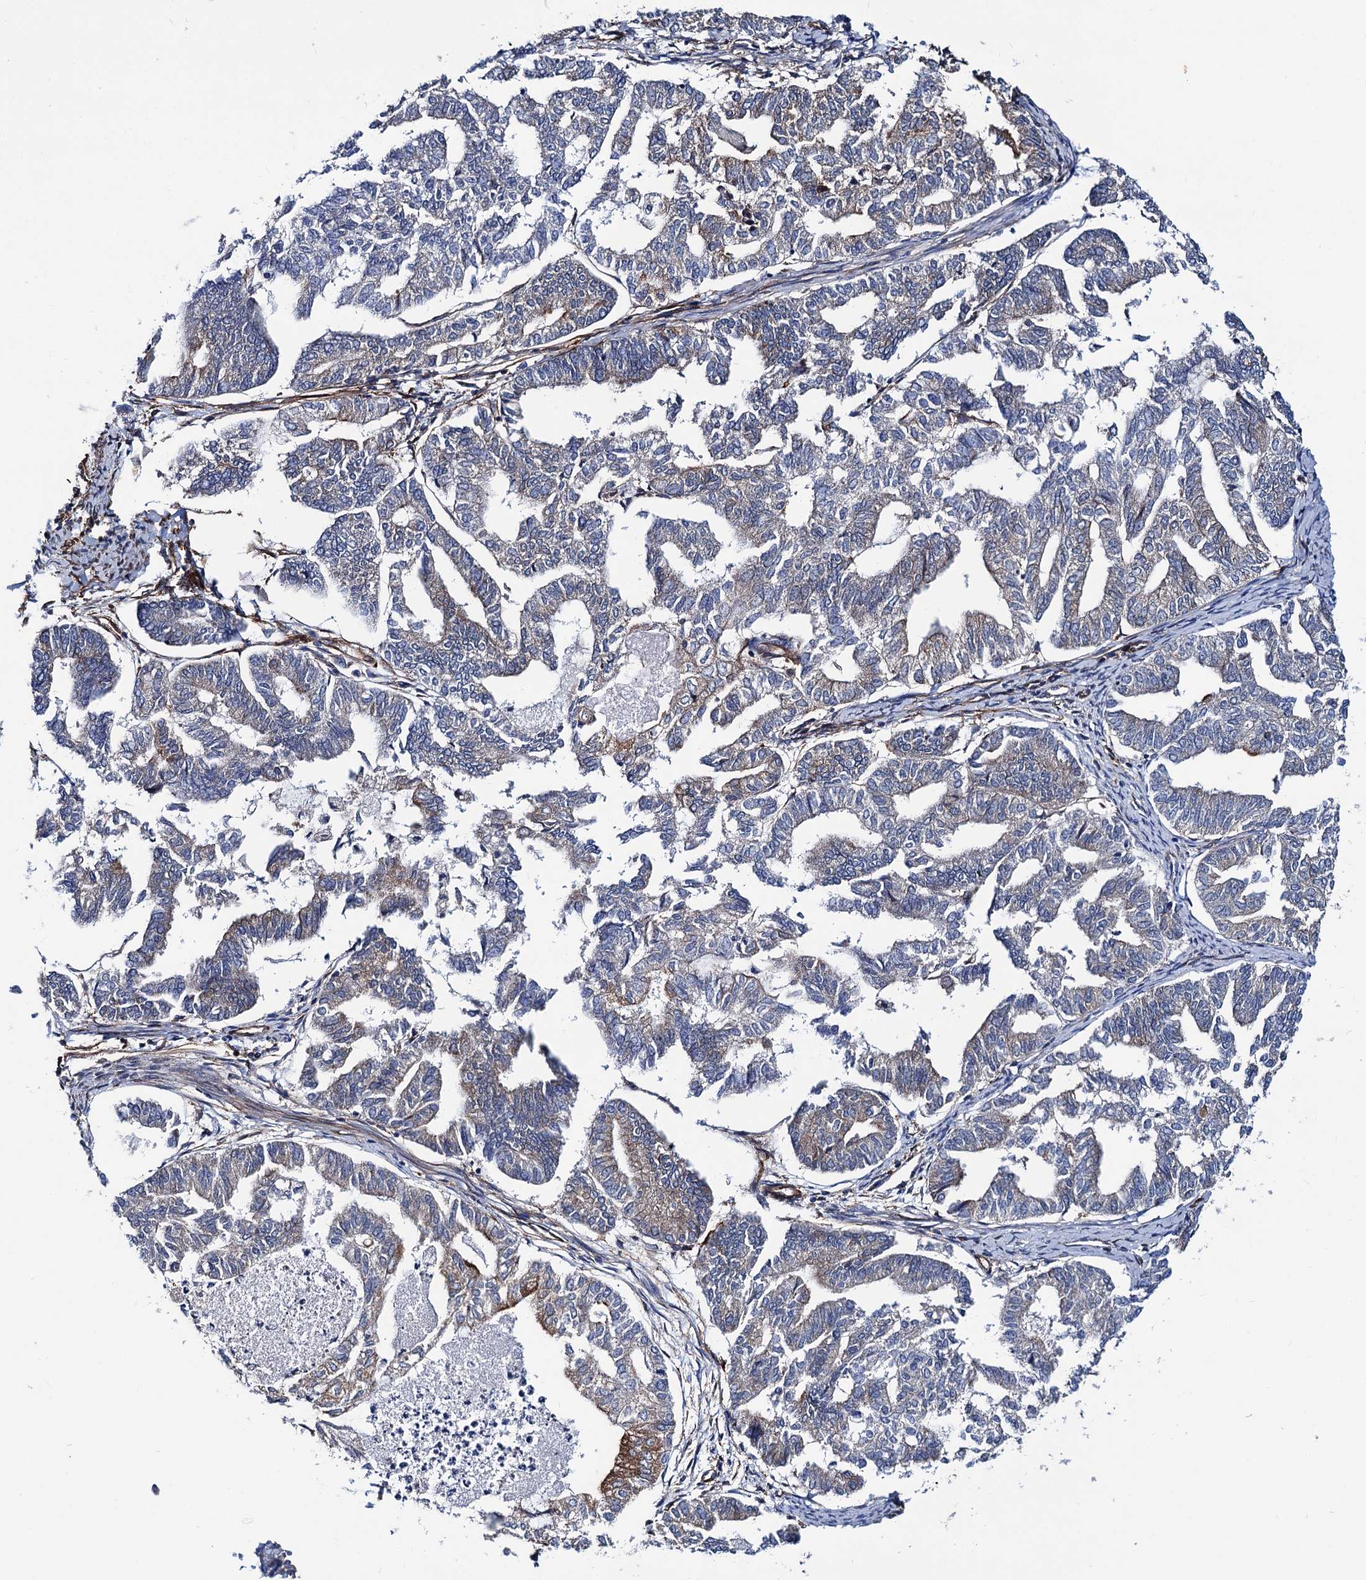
{"staining": {"intensity": "moderate", "quantity": "<25%", "location": "cytoplasmic/membranous"}, "tissue": "endometrial cancer", "cell_type": "Tumor cells", "image_type": "cancer", "snomed": [{"axis": "morphology", "description": "Adenocarcinoma, NOS"}, {"axis": "topography", "description": "Endometrium"}], "caption": "Tumor cells demonstrate low levels of moderate cytoplasmic/membranous expression in approximately <25% of cells in human adenocarcinoma (endometrial).", "gene": "TRIM55", "patient": {"sex": "female", "age": 79}}